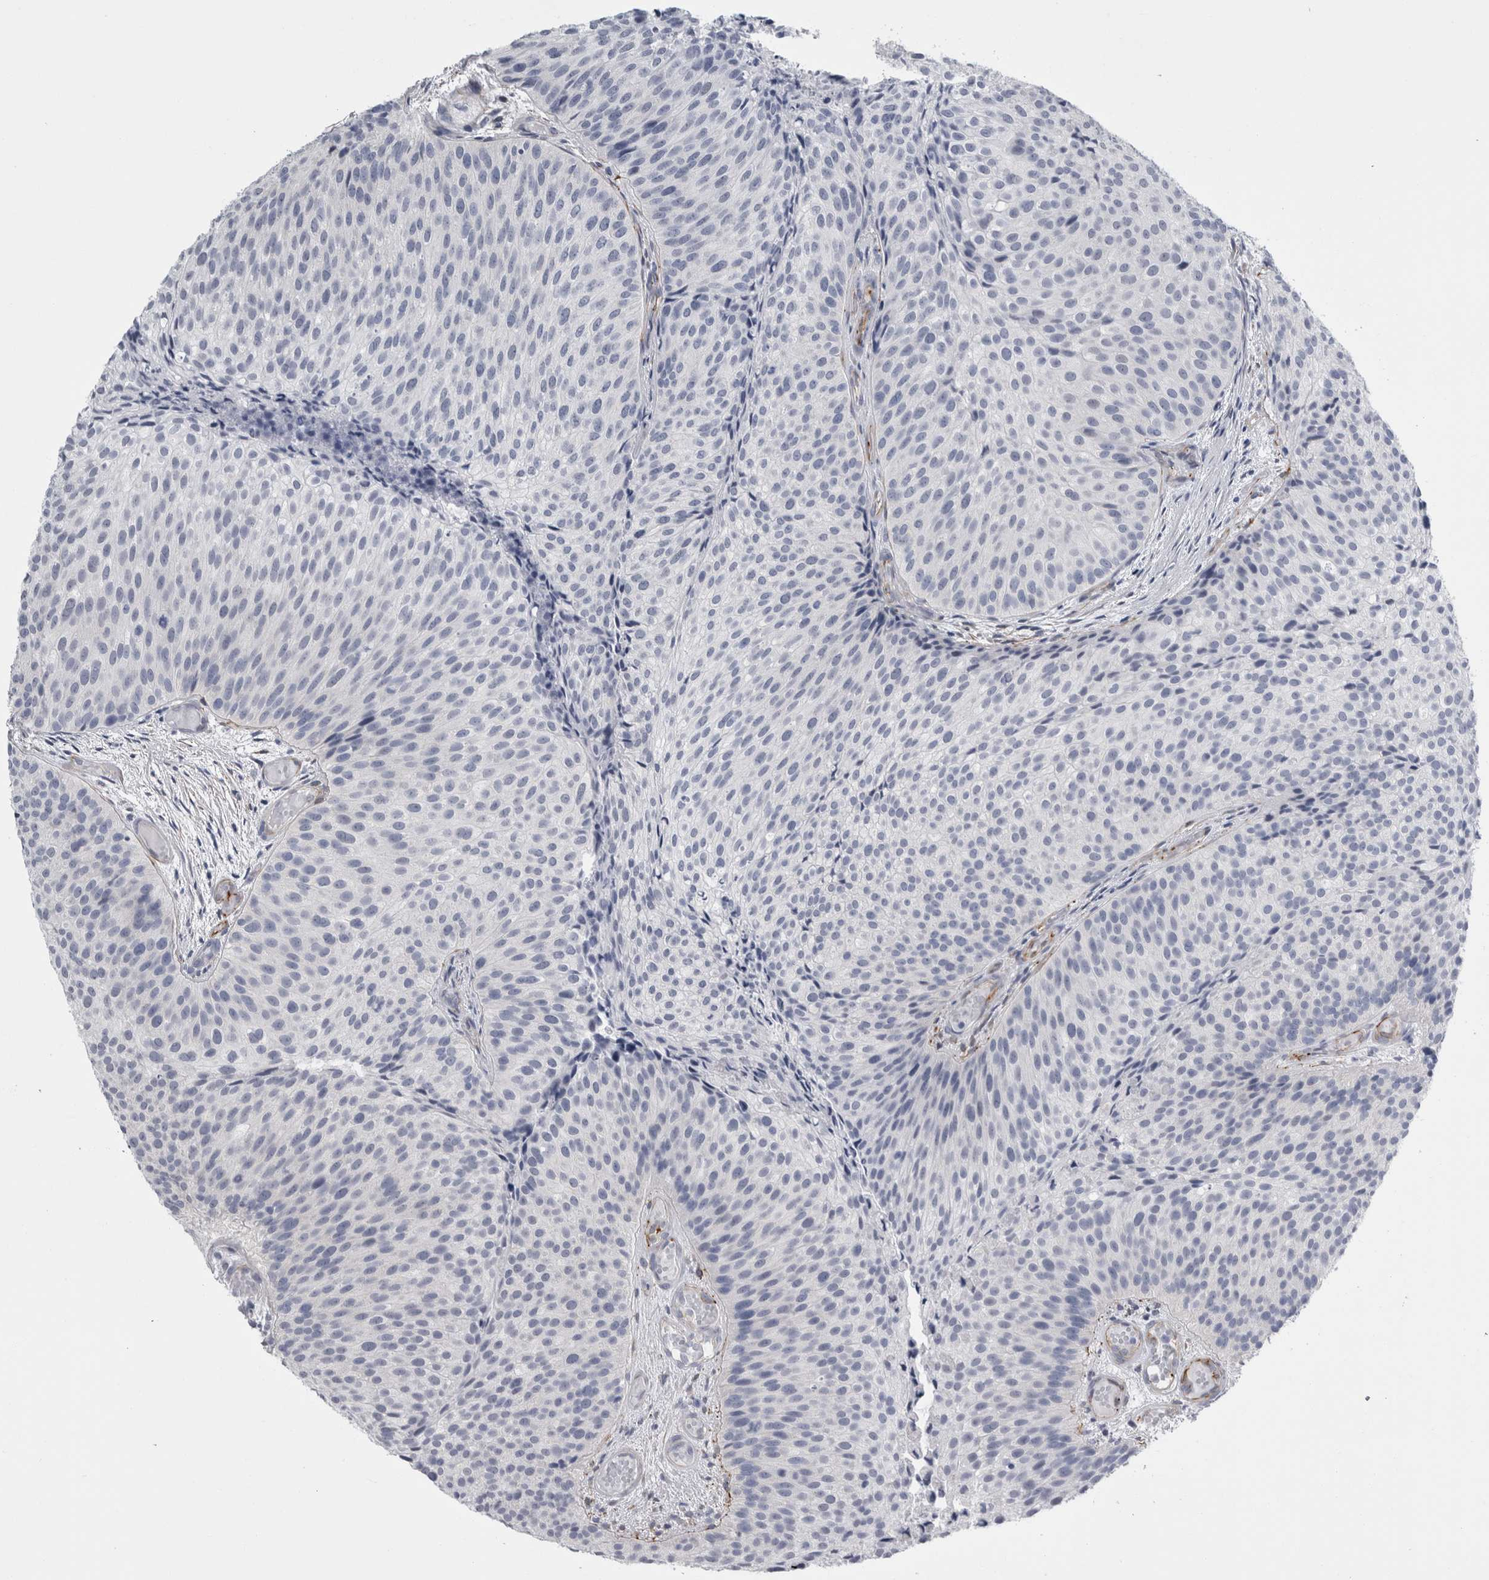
{"staining": {"intensity": "negative", "quantity": "none", "location": "none"}, "tissue": "urothelial cancer", "cell_type": "Tumor cells", "image_type": "cancer", "snomed": [{"axis": "morphology", "description": "Urothelial carcinoma, Low grade"}, {"axis": "topography", "description": "Urinary bladder"}], "caption": "An image of human urothelial carcinoma (low-grade) is negative for staining in tumor cells.", "gene": "VWDE", "patient": {"sex": "male", "age": 86}}